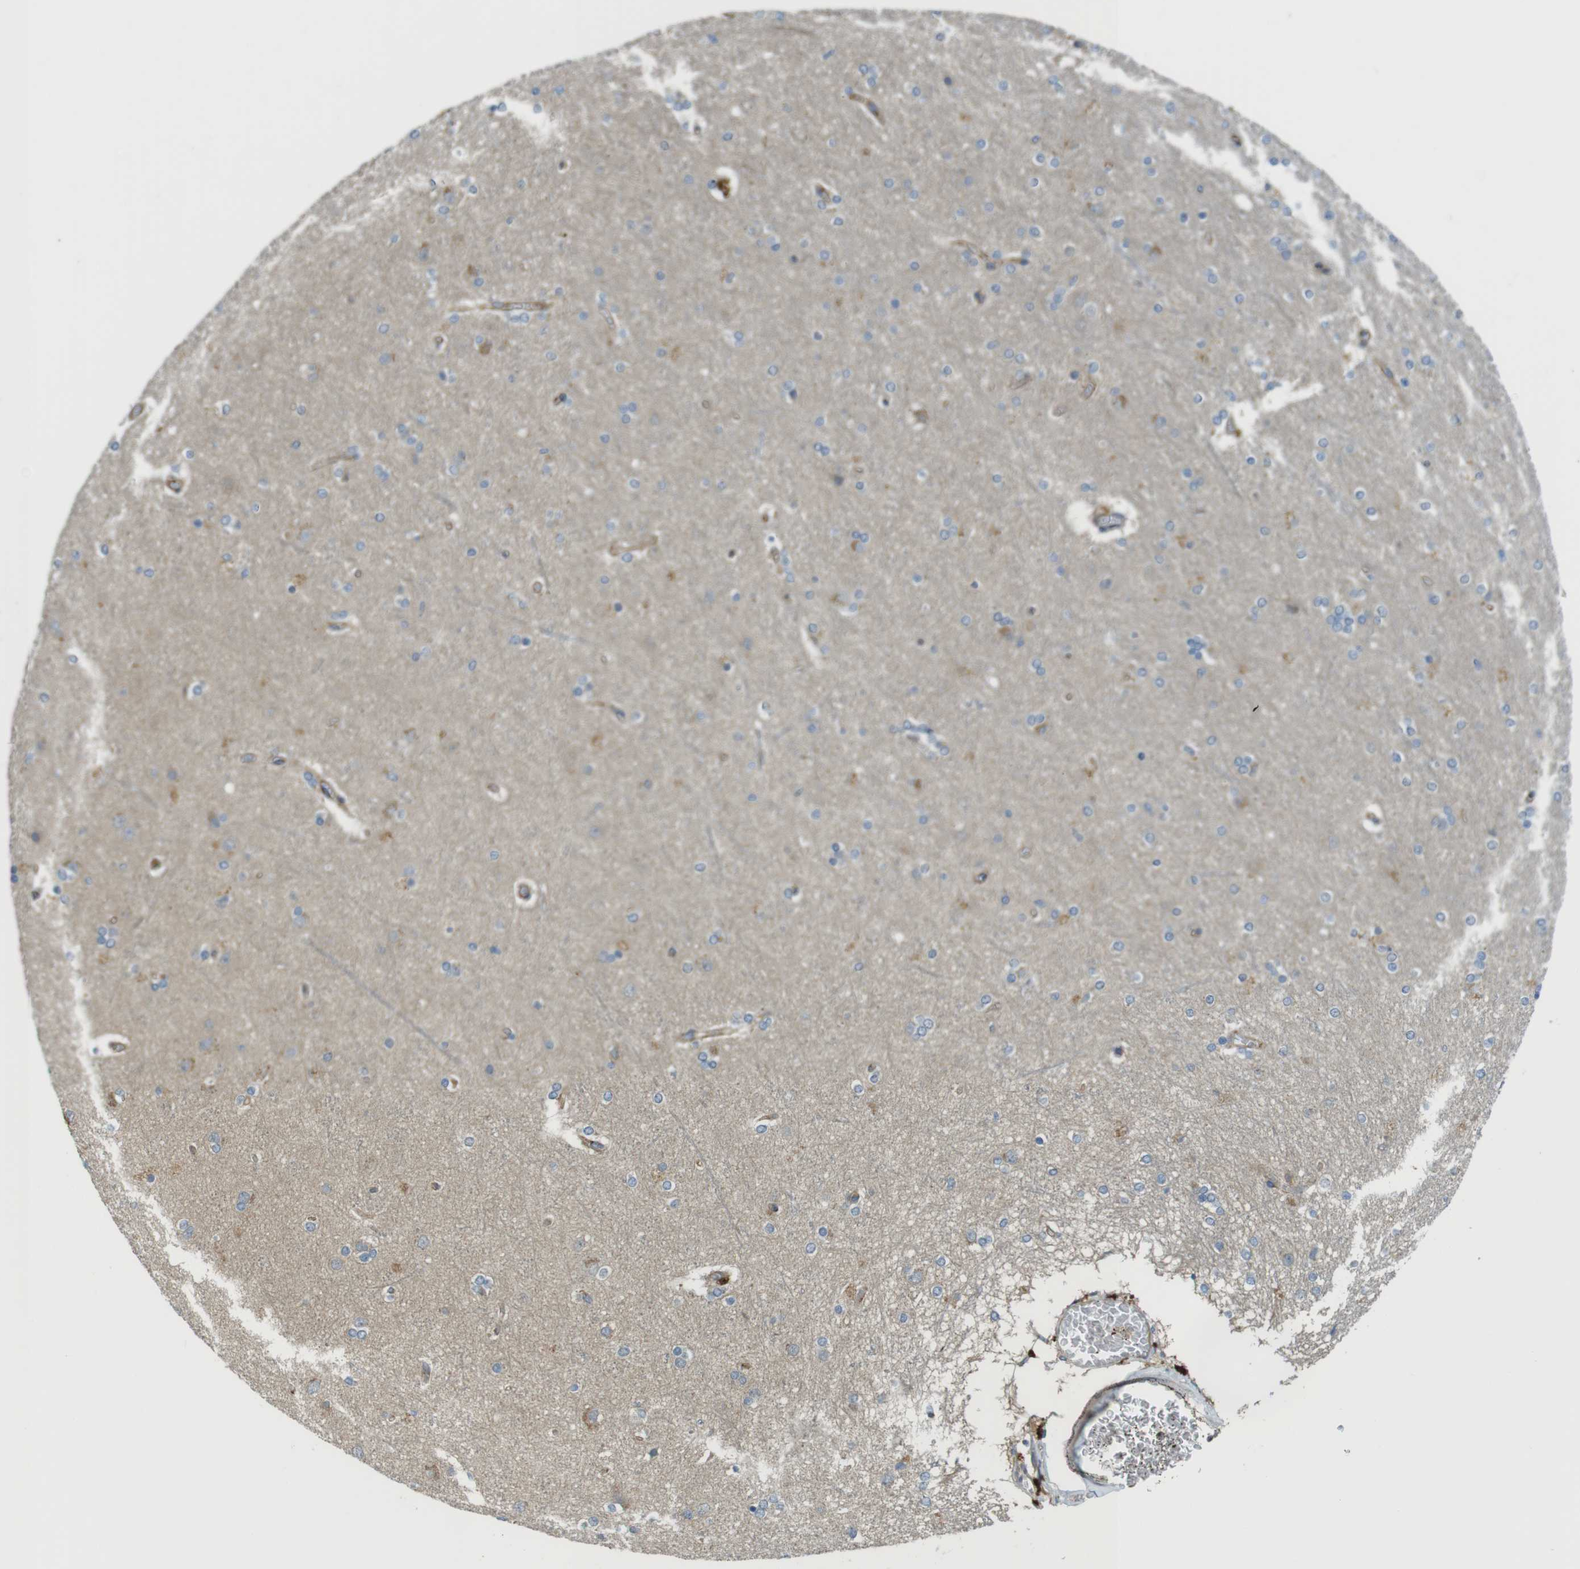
{"staining": {"intensity": "moderate", "quantity": "25%-75%", "location": "cytoplasmic/membranous"}, "tissue": "cerebral cortex", "cell_type": "Endothelial cells", "image_type": "normal", "snomed": [{"axis": "morphology", "description": "Normal tissue, NOS"}, {"axis": "topography", "description": "Cerebral cortex"}], "caption": "An IHC photomicrograph of unremarkable tissue is shown. Protein staining in brown labels moderate cytoplasmic/membranous positivity in cerebral cortex within endothelial cells.", "gene": "ABHD15", "patient": {"sex": "female", "age": 54}}